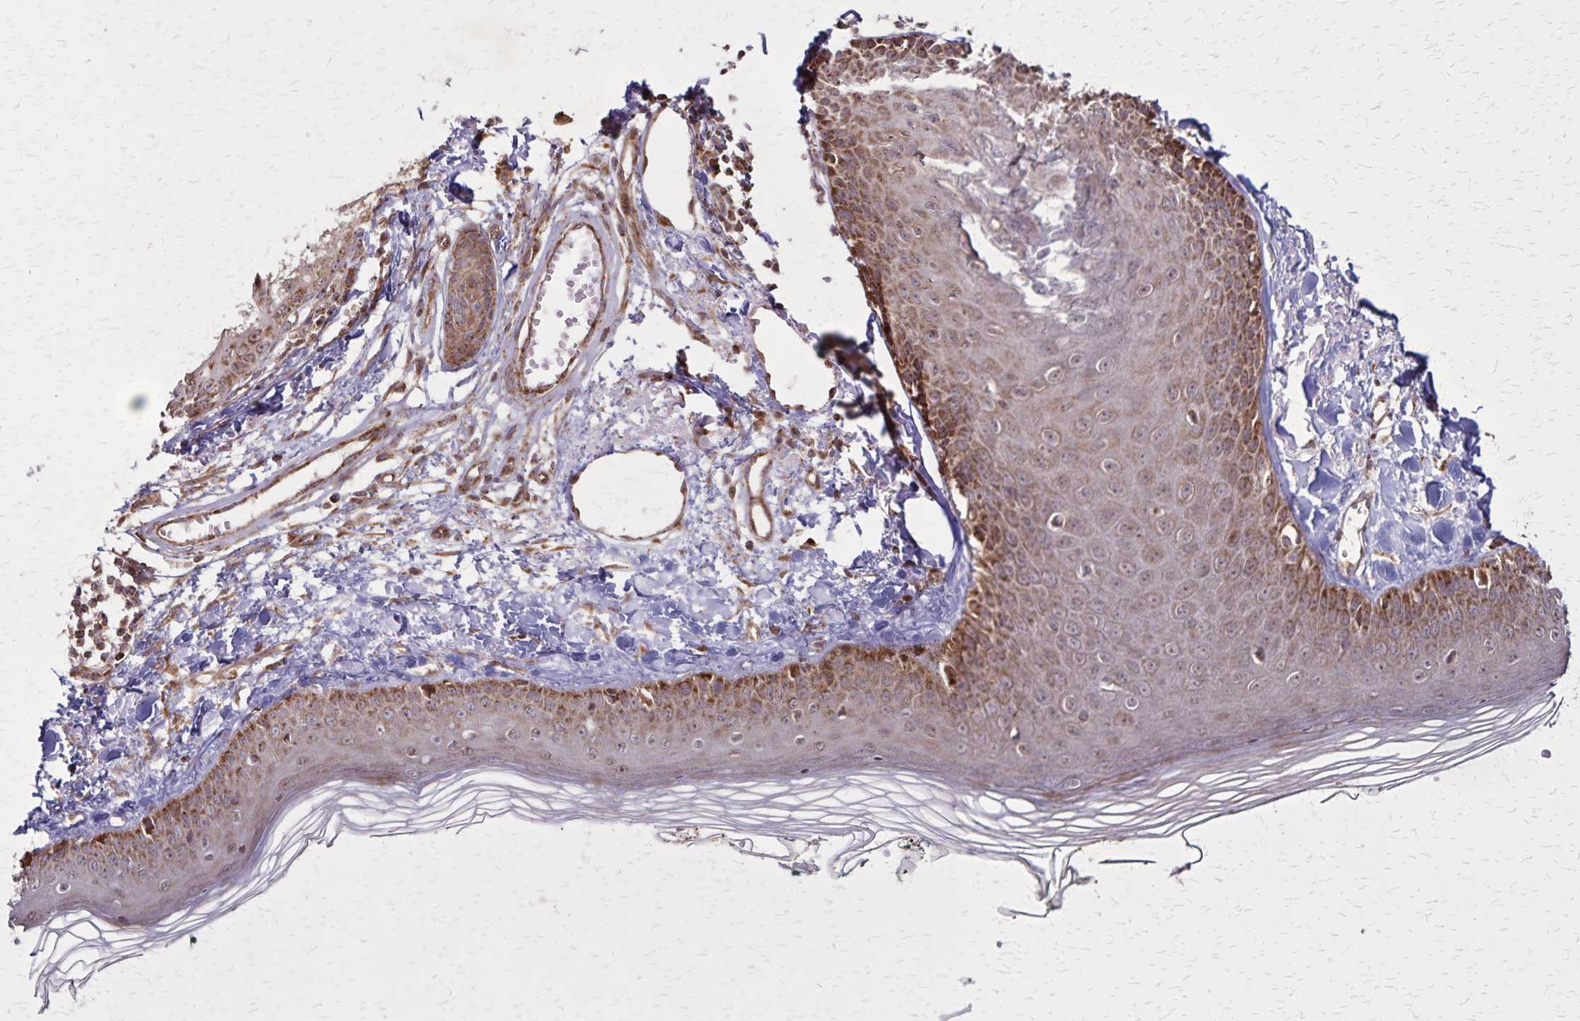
{"staining": {"intensity": "moderate", "quantity": ">75%", "location": "cytoplasmic/membranous"}, "tissue": "skin", "cell_type": "Fibroblasts", "image_type": "normal", "snomed": [{"axis": "morphology", "description": "Normal tissue, NOS"}, {"axis": "topography", "description": "Skin"}], "caption": "Immunohistochemical staining of normal skin reveals medium levels of moderate cytoplasmic/membranous staining in about >75% of fibroblasts. The staining was performed using DAB (3,3'-diaminobenzidine), with brown indicating positive protein expression. Nuclei are stained blue with hematoxylin.", "gene": "NFS1", "patient": {"sex": "male", "age": 76}}